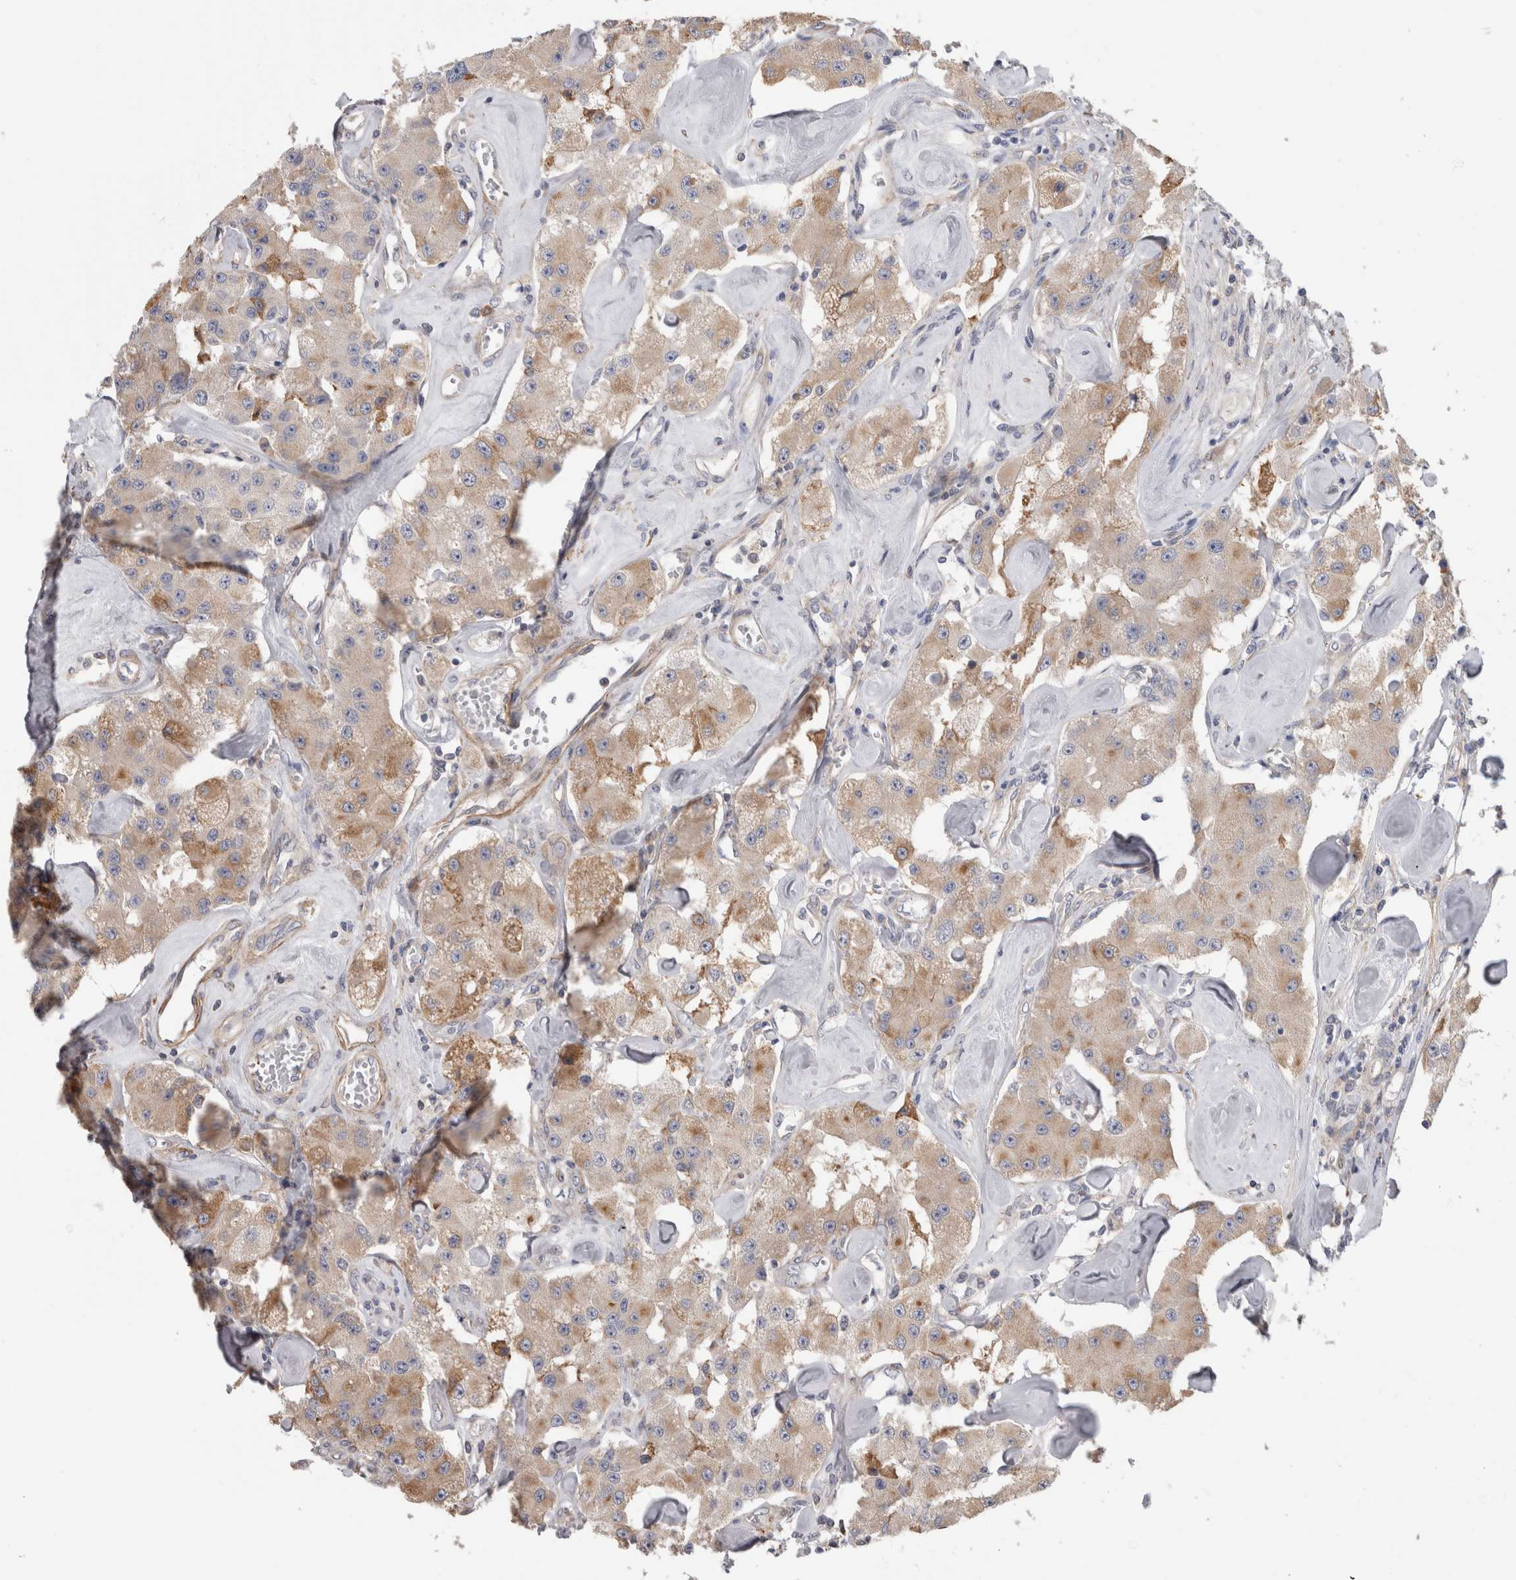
{"staining": {"intensity": "weak", "quantity": ">75%", "location": "cytoplasmic/membranous"}, "tissue": "carcinoid", "cell_type": "Tumor cells", "image_type": "cancer", "snomed": [{"axis": "morphology", "description": "Carcinoid, malignant, NOS"}, {"axis": "topography", "description": "Pancreas"}], "caption": "The immunohistochemical stain highlights weak cytoplasmic/membranous staining in tumor cells of carcinoid (malignant) tissue.", "gene": "SMAP2", "patient": {"sex": "male", "age": 41}}